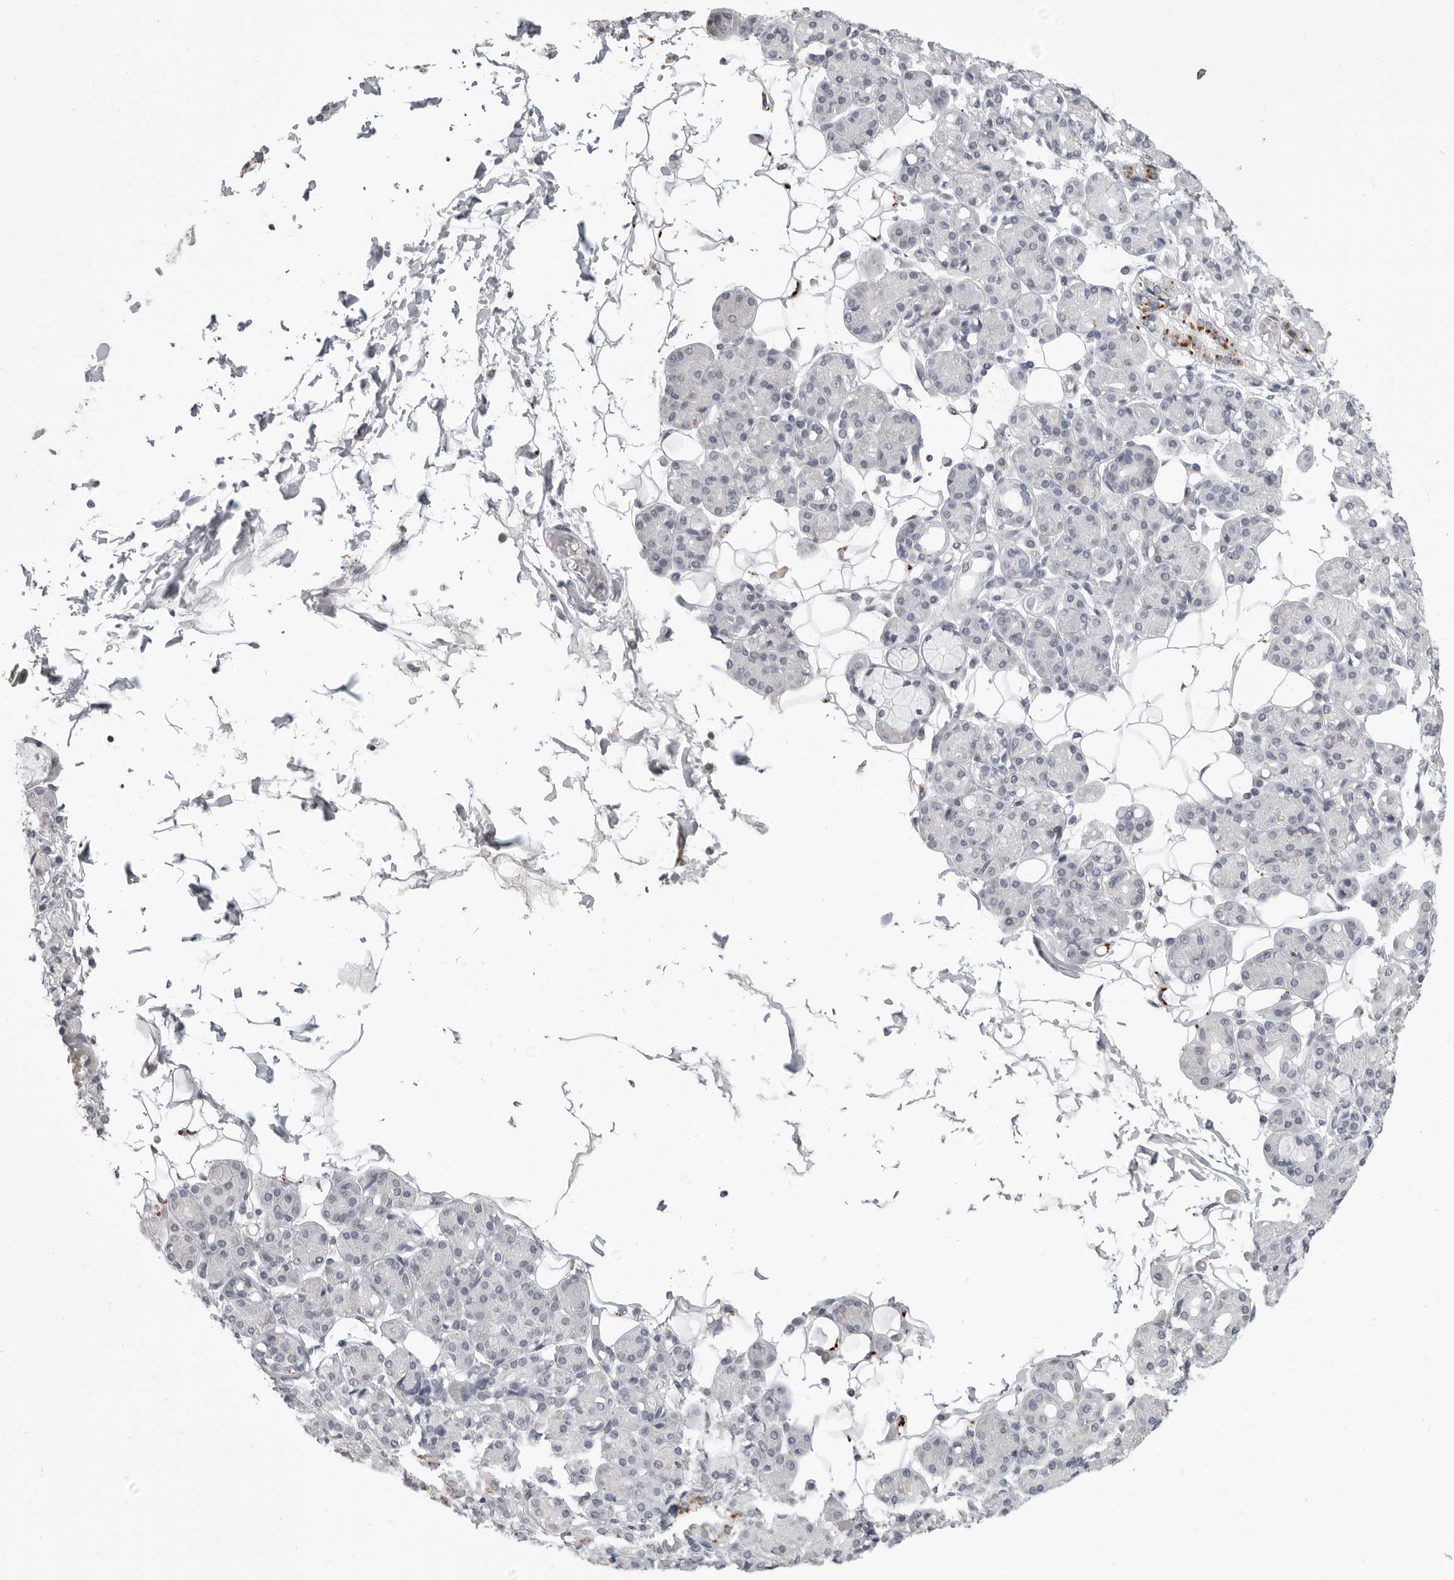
{"staining": {"intensity": "negative", "quantity": "none", "location": "none"}, "tissue": "salivary gland", "cell_type": "Glandular cells", "image_type": "normal", "snomed": [{"axis": "morphology", "description": "Normal tissue, NOS"}, {"axis": "topography", "description": "Salivary gland"}], "caption": "This photomicrograph is of normal salivary gland stained with immunohistochemistry (IHC) to label a protein in brown with the nuclei are counter-stained blue. There is no staining in glandular cells.", "gene": "PRSS1", "patient": {"sex": "male", "age": 63}}